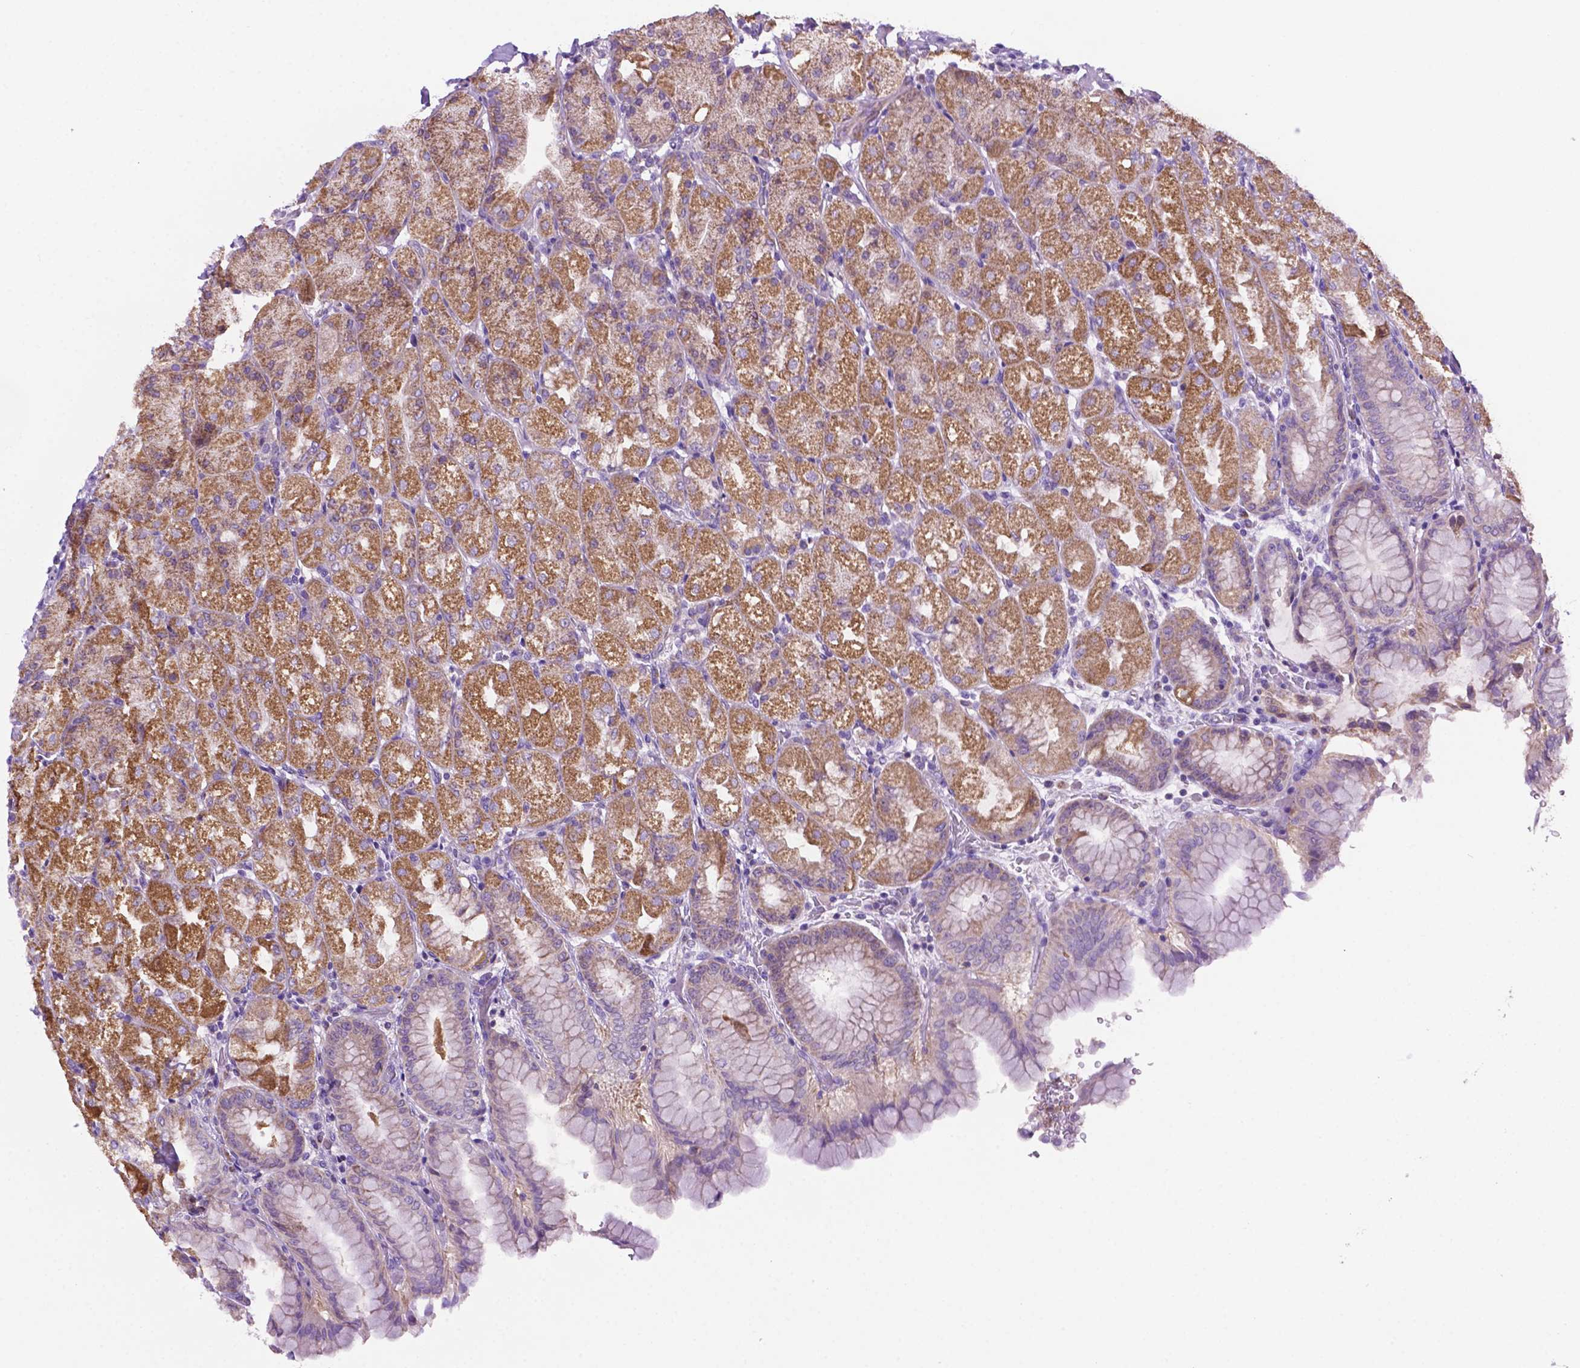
{"staining": {"intensity": "moderate", "quantity": "25%-75%", "location": "cytoplasmic/membranous"}, "tissue": "stomach", "cell_type": "Glandular cells", "image_type": "normal", "snomed": [{"axis": "morphology", "description": "Normal tissue, NOS"}, {"axis": "topography", "description": "Stomach, upper"}, {"axis": "topography", "description": "Stomach"}, {"axis": "topography", "description": "Stomach, lower"}], "caption": "This histopathology image displays IHC staining of unremarkable stomach, with medium moderate cytoplasmic/membranous positivity in about 25%-75% of glandular cells.", "gene": "PHYHIP", "patient": {"sex": "male", "age": 62}}